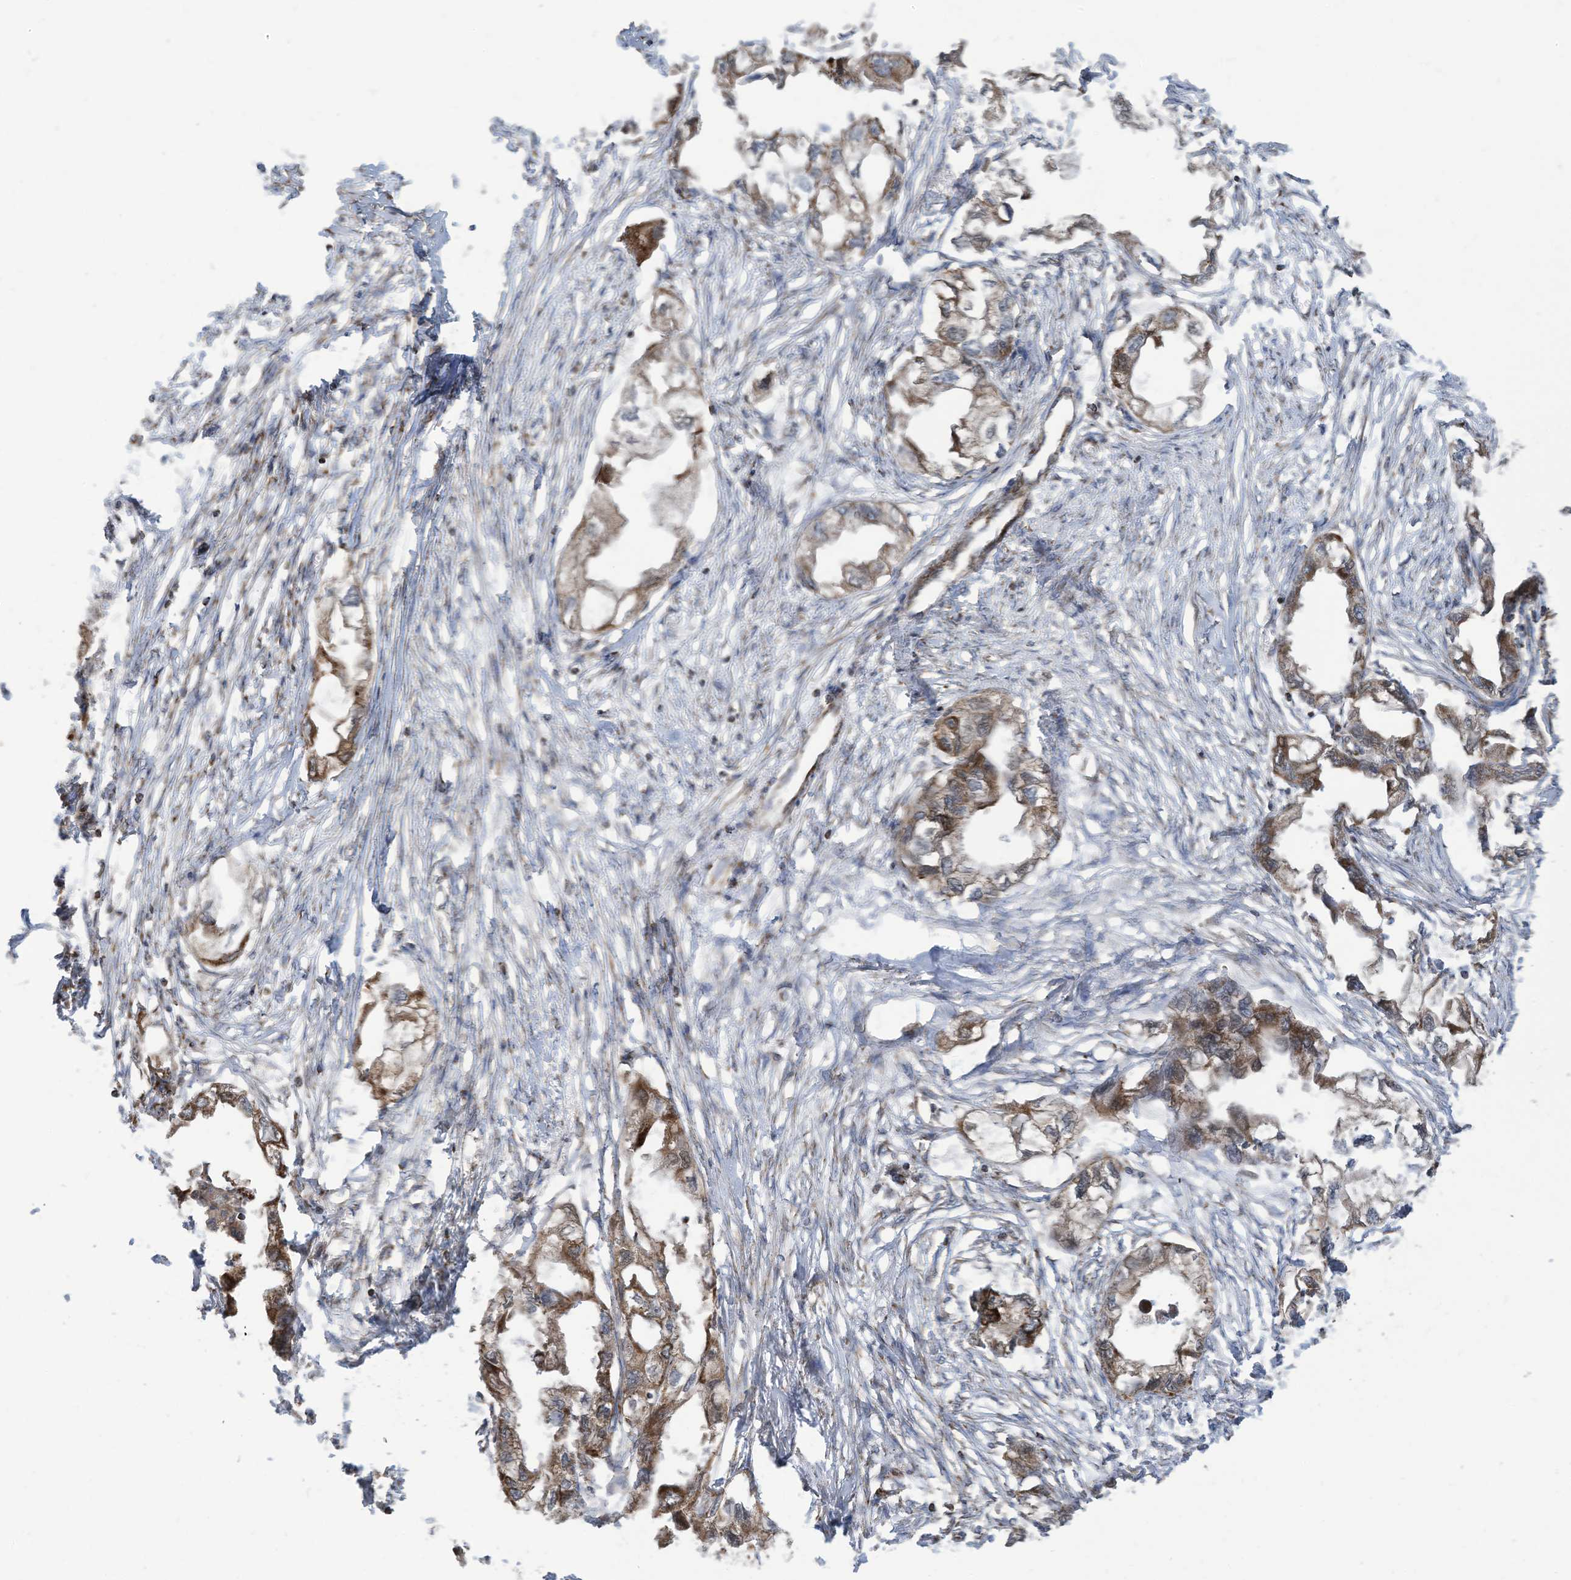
{"staining": {"intensity": "moderate", "quantity": ">75%", "location": "cytoplasmic/membranous"}, "tissue": "endometrial cancer", "cell_type": "Tumor cells", "image_type": "cancer", "snomed": [{"axis": "morphology", "description": "Adenocarcinoma, NOS"}, {"axis": "morphology", "description": "Adenocarcinoma, metastatic, NOS"}, {"axis": "topography", "description": "Adipose tissue"}, {"axis": "topography", "description": "Endometrium"}], "caption": "IHC micrograph of endometrial adenocarcinoma stained for a protein (brown), which reveals medium levels of moderate cytoplasmic/membranous positivity in about >75% of tumor cells.", "gene": "COX10", "patient": {"sex": "female", "age": 67}}